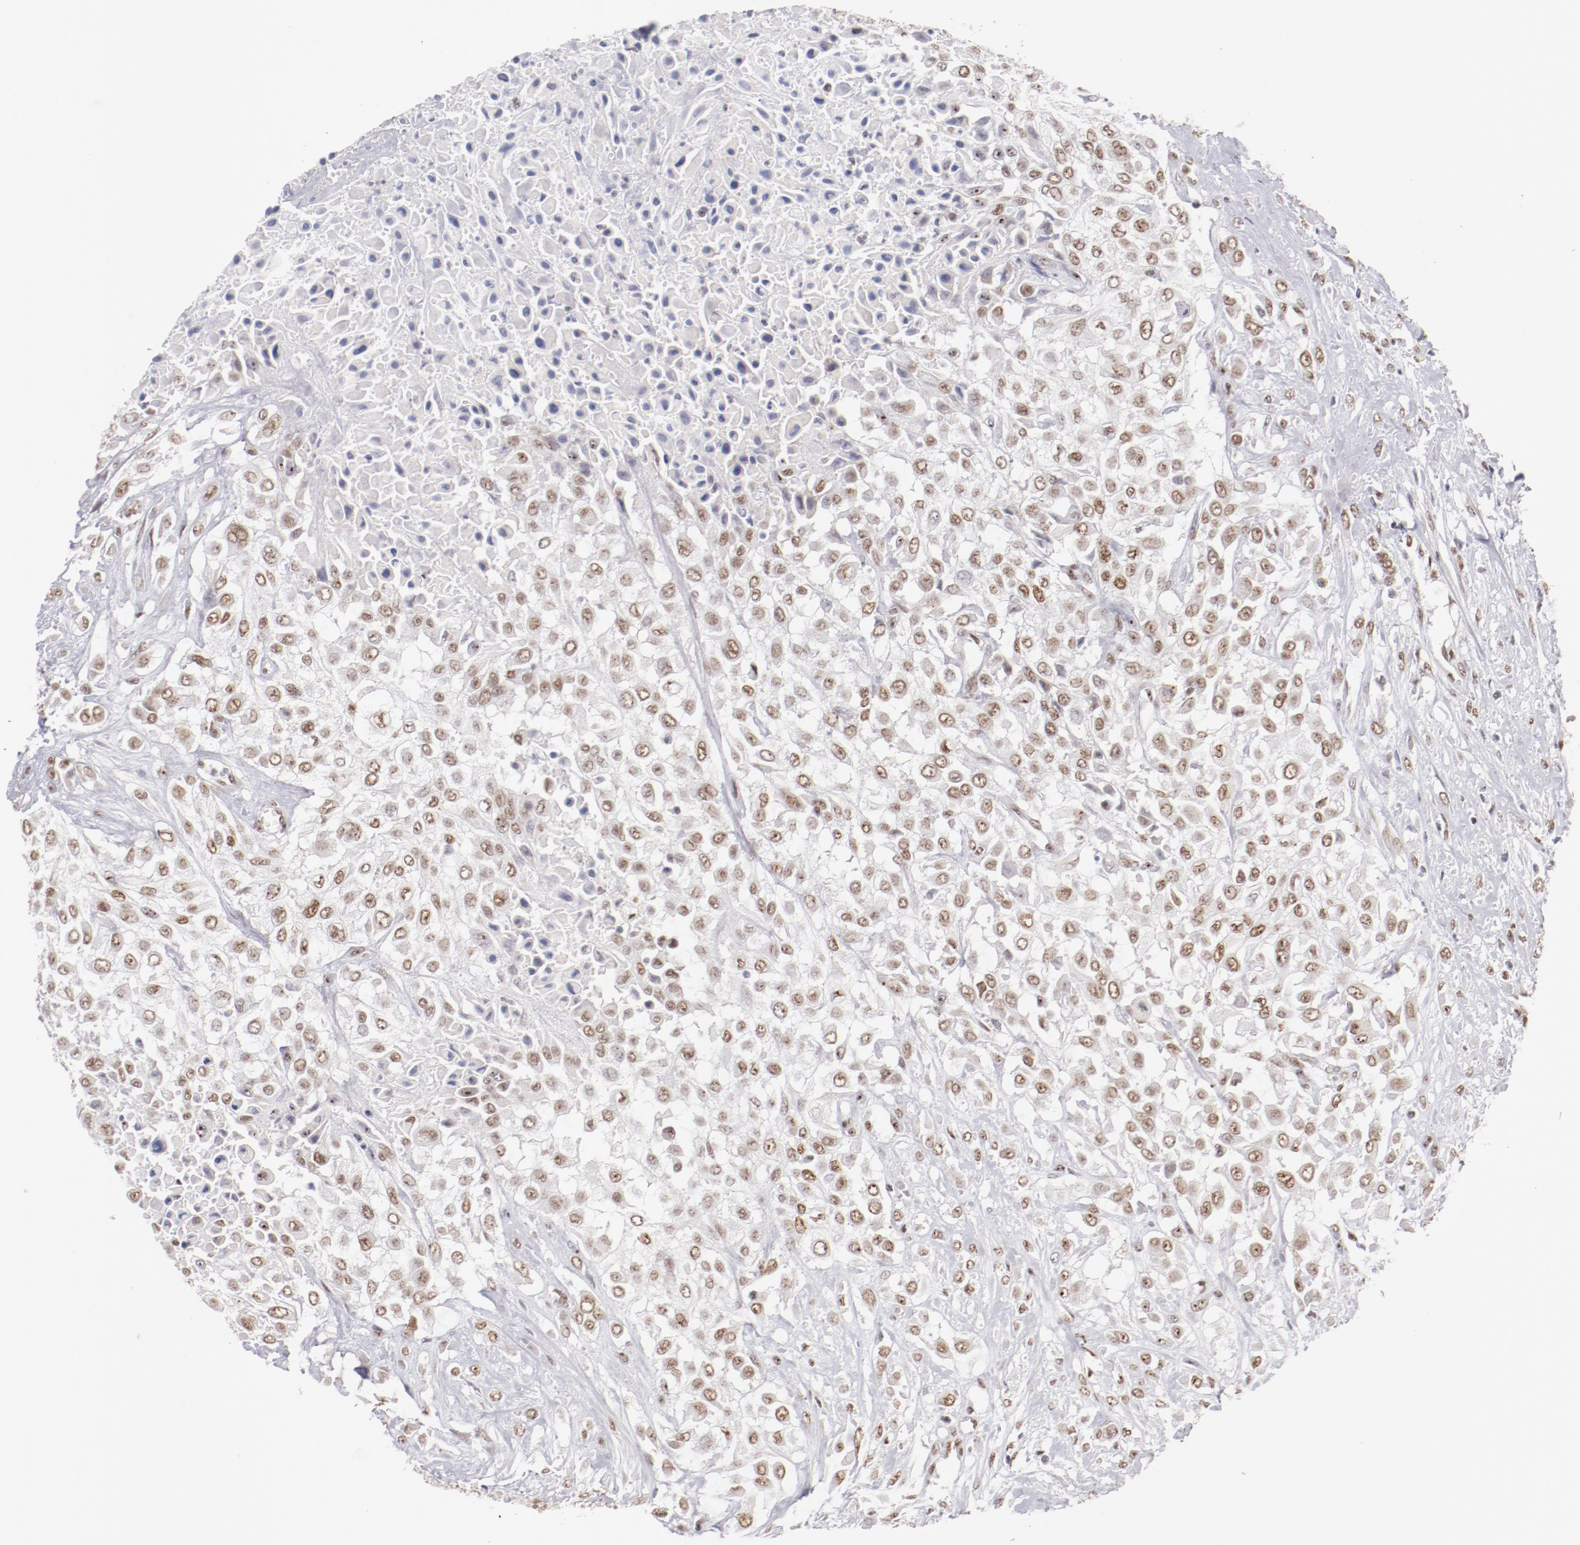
{"staining": {"intensity": "moderate", "quantity": ">75%", "location": "nuclear"}, "tissue": "urothelial cancer", "cell_type": "Tumor cells", "image_type": "cancer", "snomed": [{"axis": "morphology", "description": "Urothelial carcinoma, High grade"}, {"axis": "topography", "description": "Urinary bladder"}], "caption": "Urothelial carcinoma (high-grade) stained for a protein displays moderate nuclear positivity in tumor cells.", "gene": "TFAP4", "patient": {"sex": "male", "age": 57}}